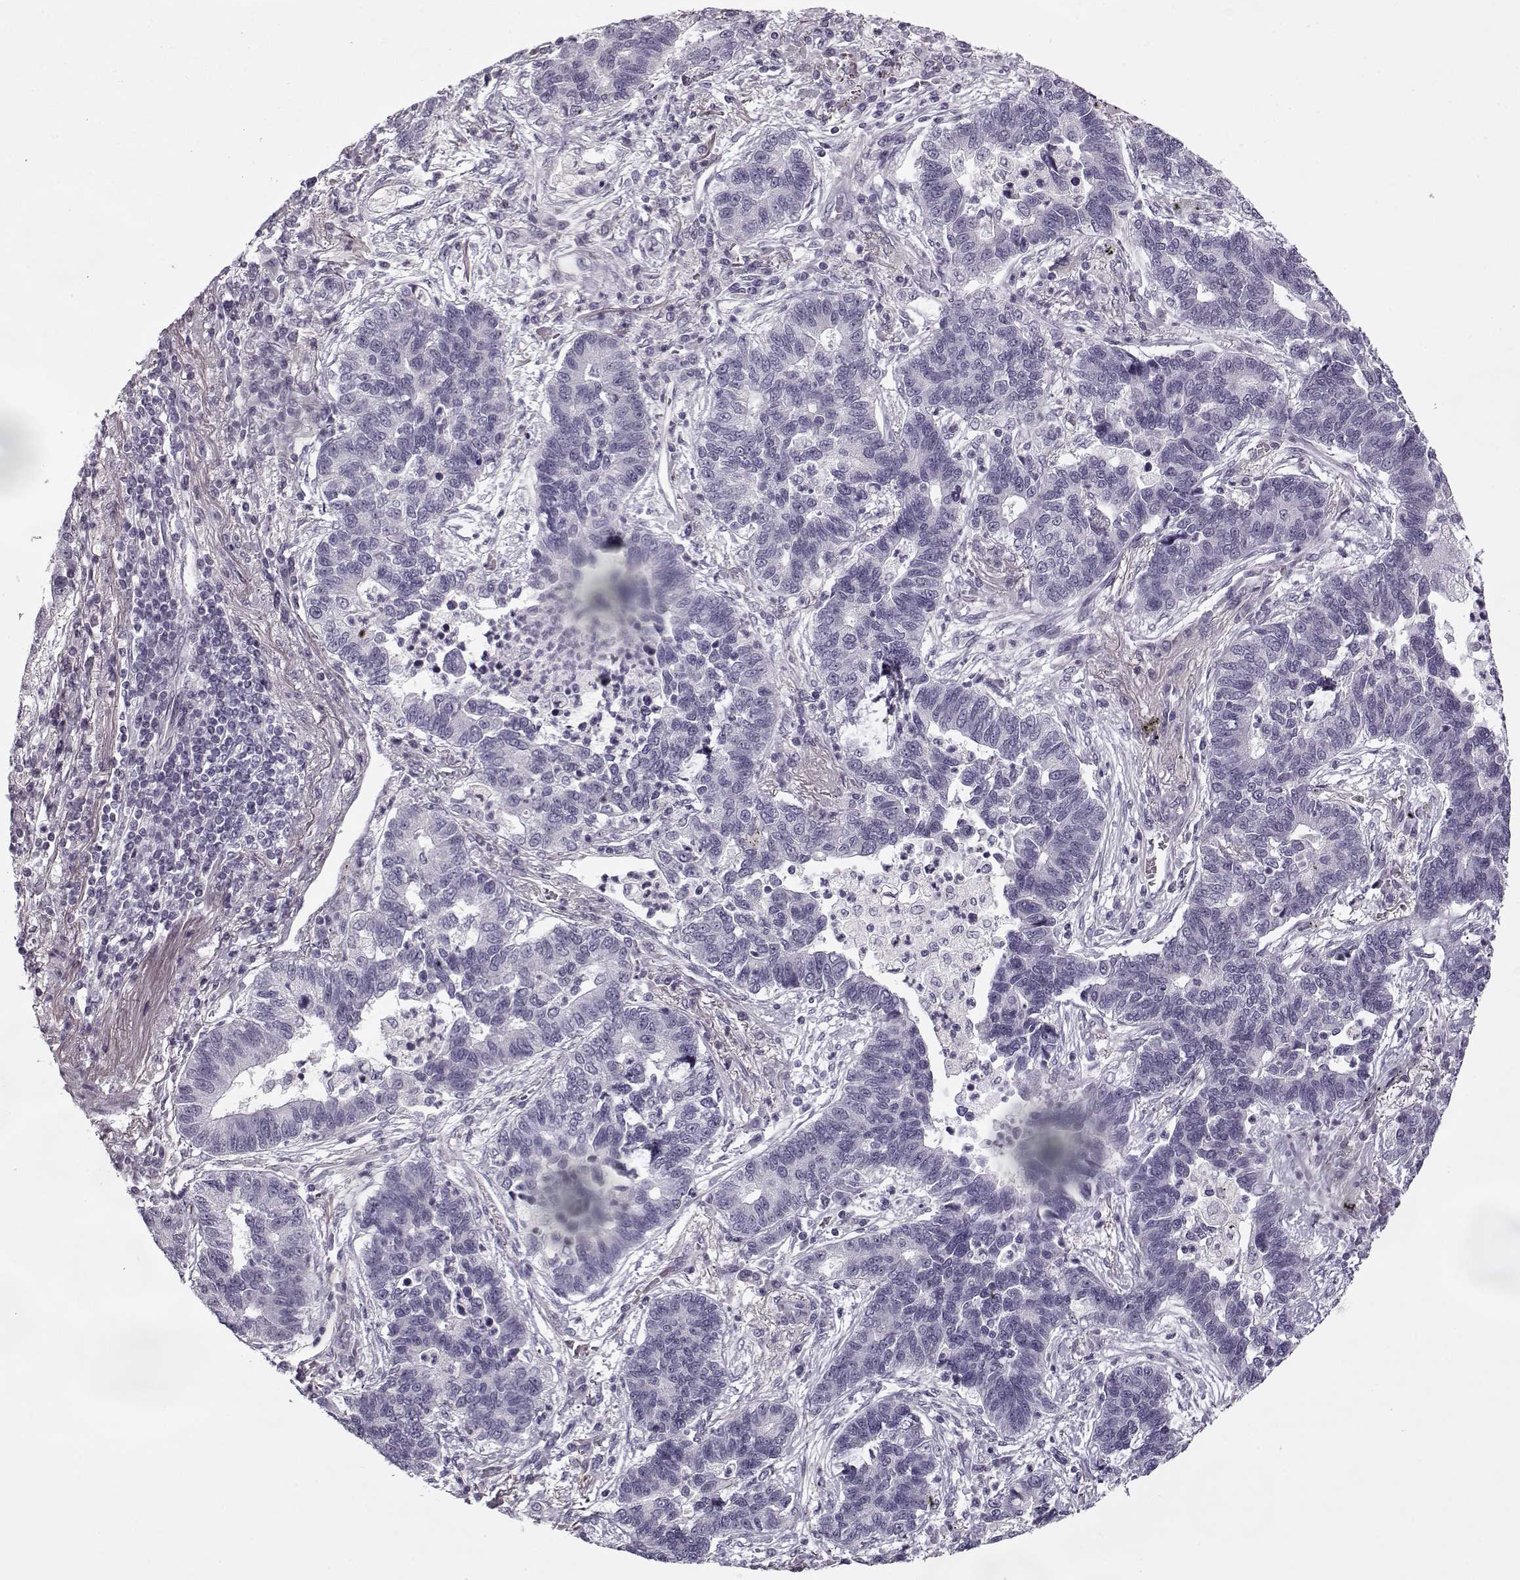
{"staining": {"intensity": "negative", "quantity": "none", "location": "none"}, "tissue": "lung cancer", "cell_type": "Tumor cells", "image_type": "cancer", "snomed": [{"axis": "morphology", "description": "Adenocarcinoma, NOS"}, {"axis": "topography", "description": "Lung"}], "caption": "High magnification brightfield microscopy of adenocarcinoma (lung) stained with DAB (3,3'-diaminobenzidine) (brown) and counterstained with hematoxylin (blue): tumor cells show no significant staining.", "gene": "PNMT", "patient": {"sex": "female", "age": 57}}